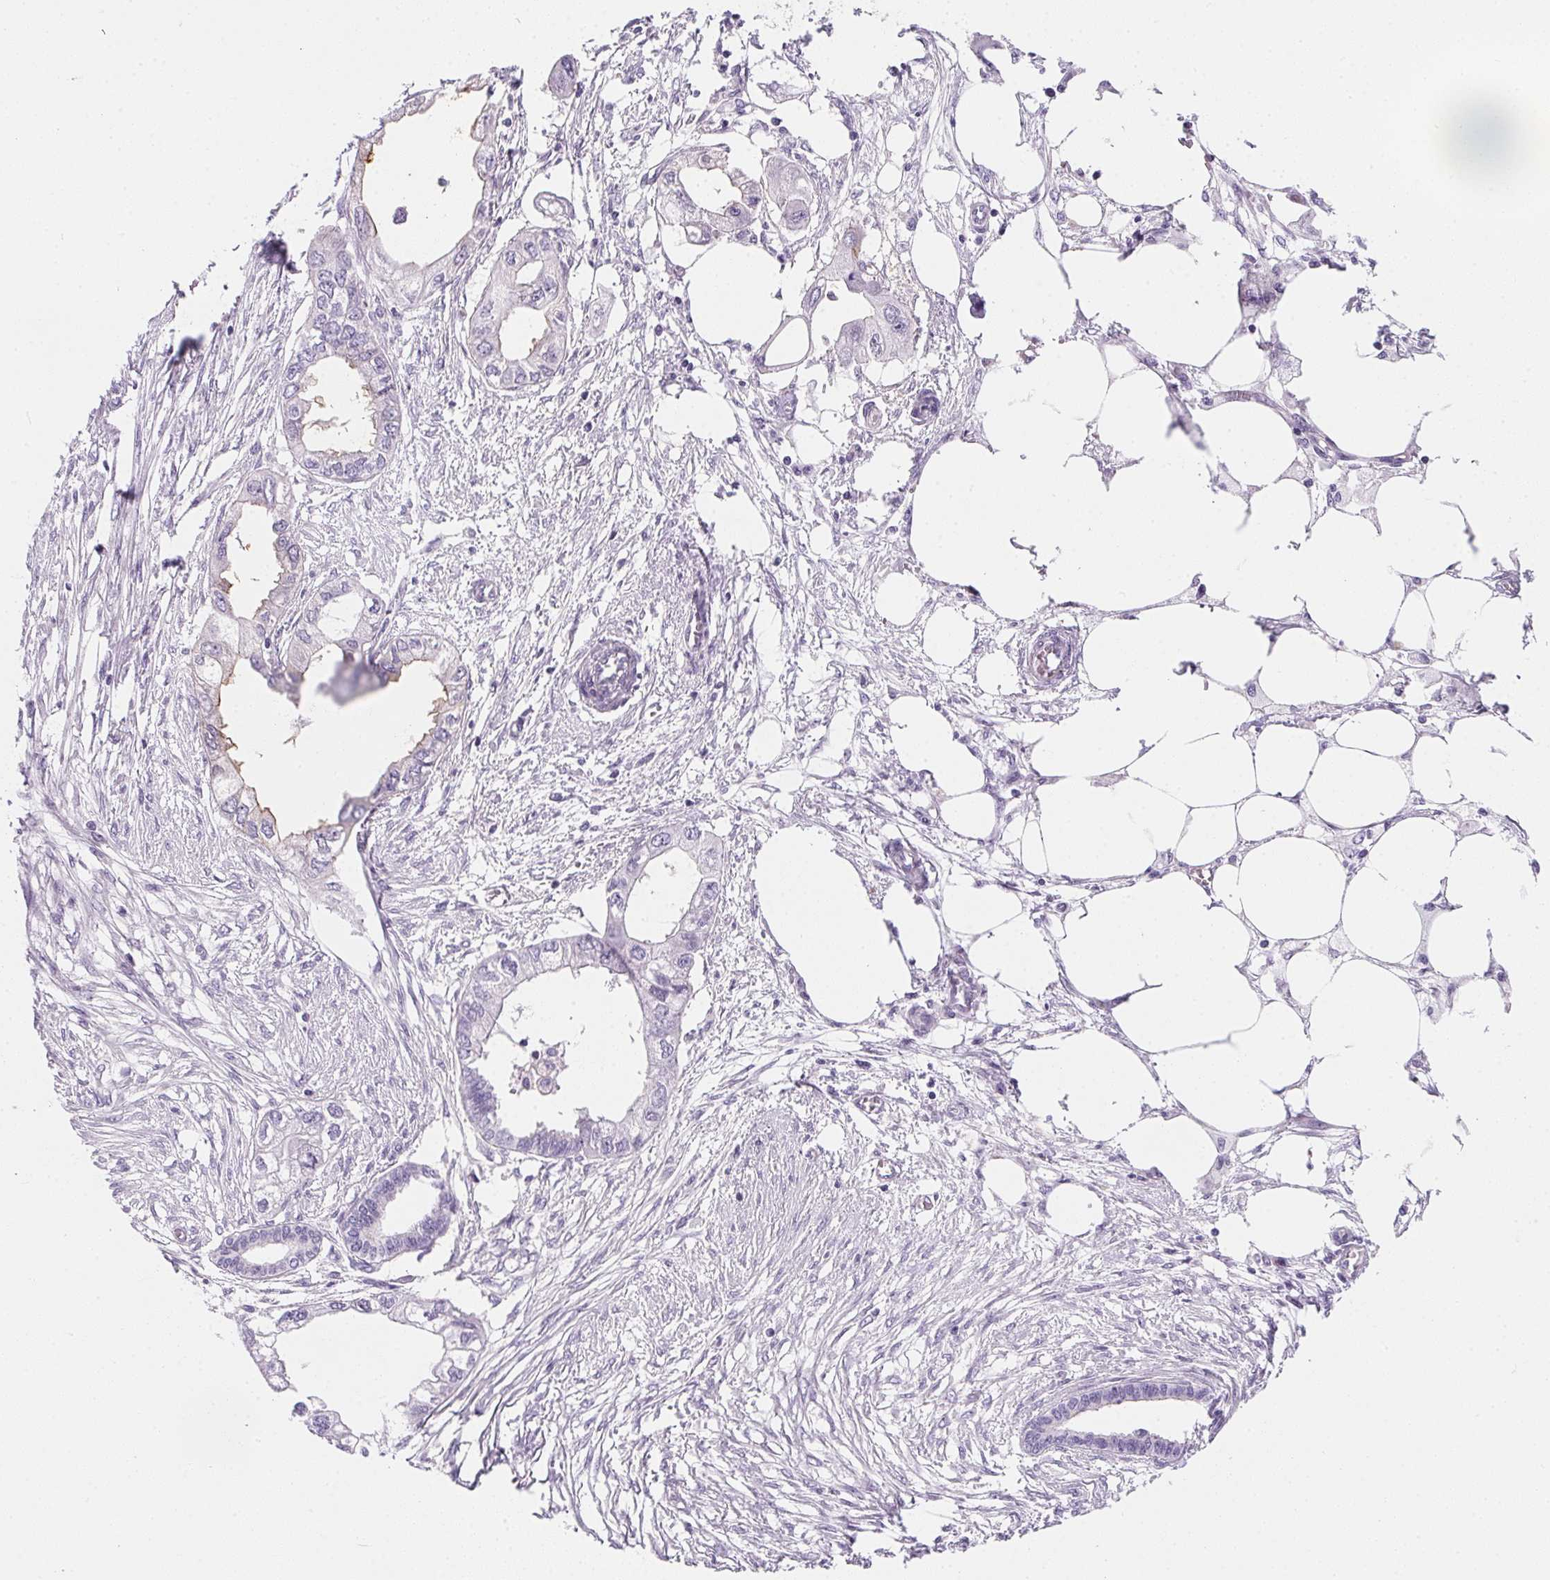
{"staining": {"intensity": "moderate", "quantity": "<25%", "location": "cytoplasmic/membranous"}, "tissue": "endometrial cancer", "cell_type": "Tumor cells", "image_type": "cancer", "snomed": [{"axis": "morphology", "description": "Adenocarcinoma, NOS"}, {"axis": "morphology", "description": "Adenocarcinoma, metastatic, NOS"}, {"axis": "topography", "description": "Adipose tissue"}, {"axis": "topography", "description": "Endometrium"}], "caption": "Immunohistochemistry photomicrograph of neoplastic tissue: human endometrial adenocarcinoma stained using immunohistochemistry demonstrates low levels of moderate protein expression localized specifically in the cytoplasmic/membranous of tumor cells, appearing as a cytoplasmic/membranous brown color.", "gene": "AQP5", "patient": {"sex": "female", "age": 67}}